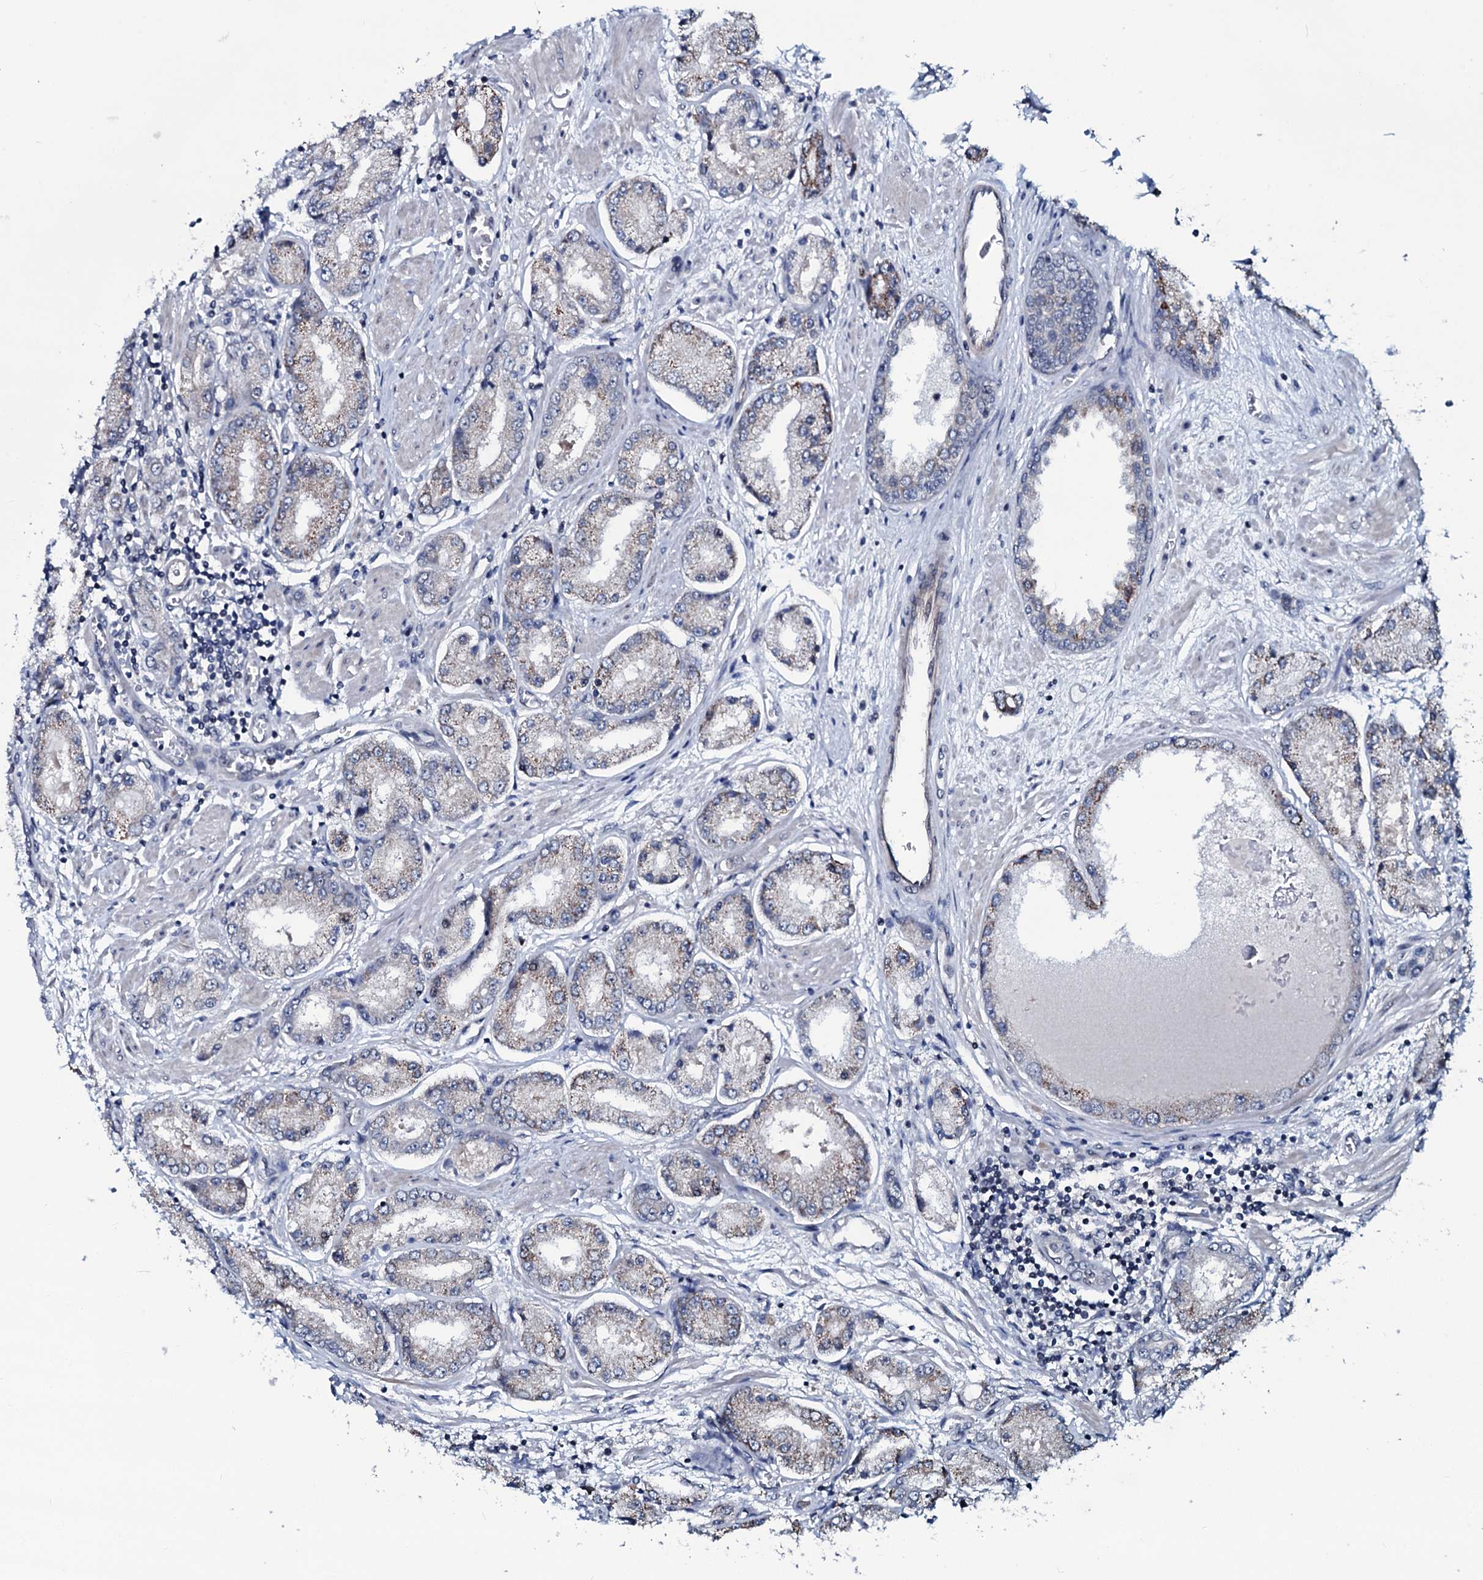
{"staining": {"intensity": "moderate", "quantity": "25%-75%", "location": "cytoplasmic/membranous"}, "tissue": "prostate cancer", "cell_type": "Tumor cells", "image_type": "cancer", "snomed": [{"axis": "morphology", "description": "Adenocarcinoma, High grade"}, {"axis": "topography", "description": "Prostate"}], "caption": "A high-resolution micrograph shows IHC staining of adenocarcinoma (high-grade) (prostate), which demonstrates moderate cytoplasmic/membranous positivity in about 25%-75% of tumor cells. Ihc stains the protein in brown and the nuclei are stained blue.", "gene": "OGFOD2", "patient": {"sex": "male", "age": 59}}